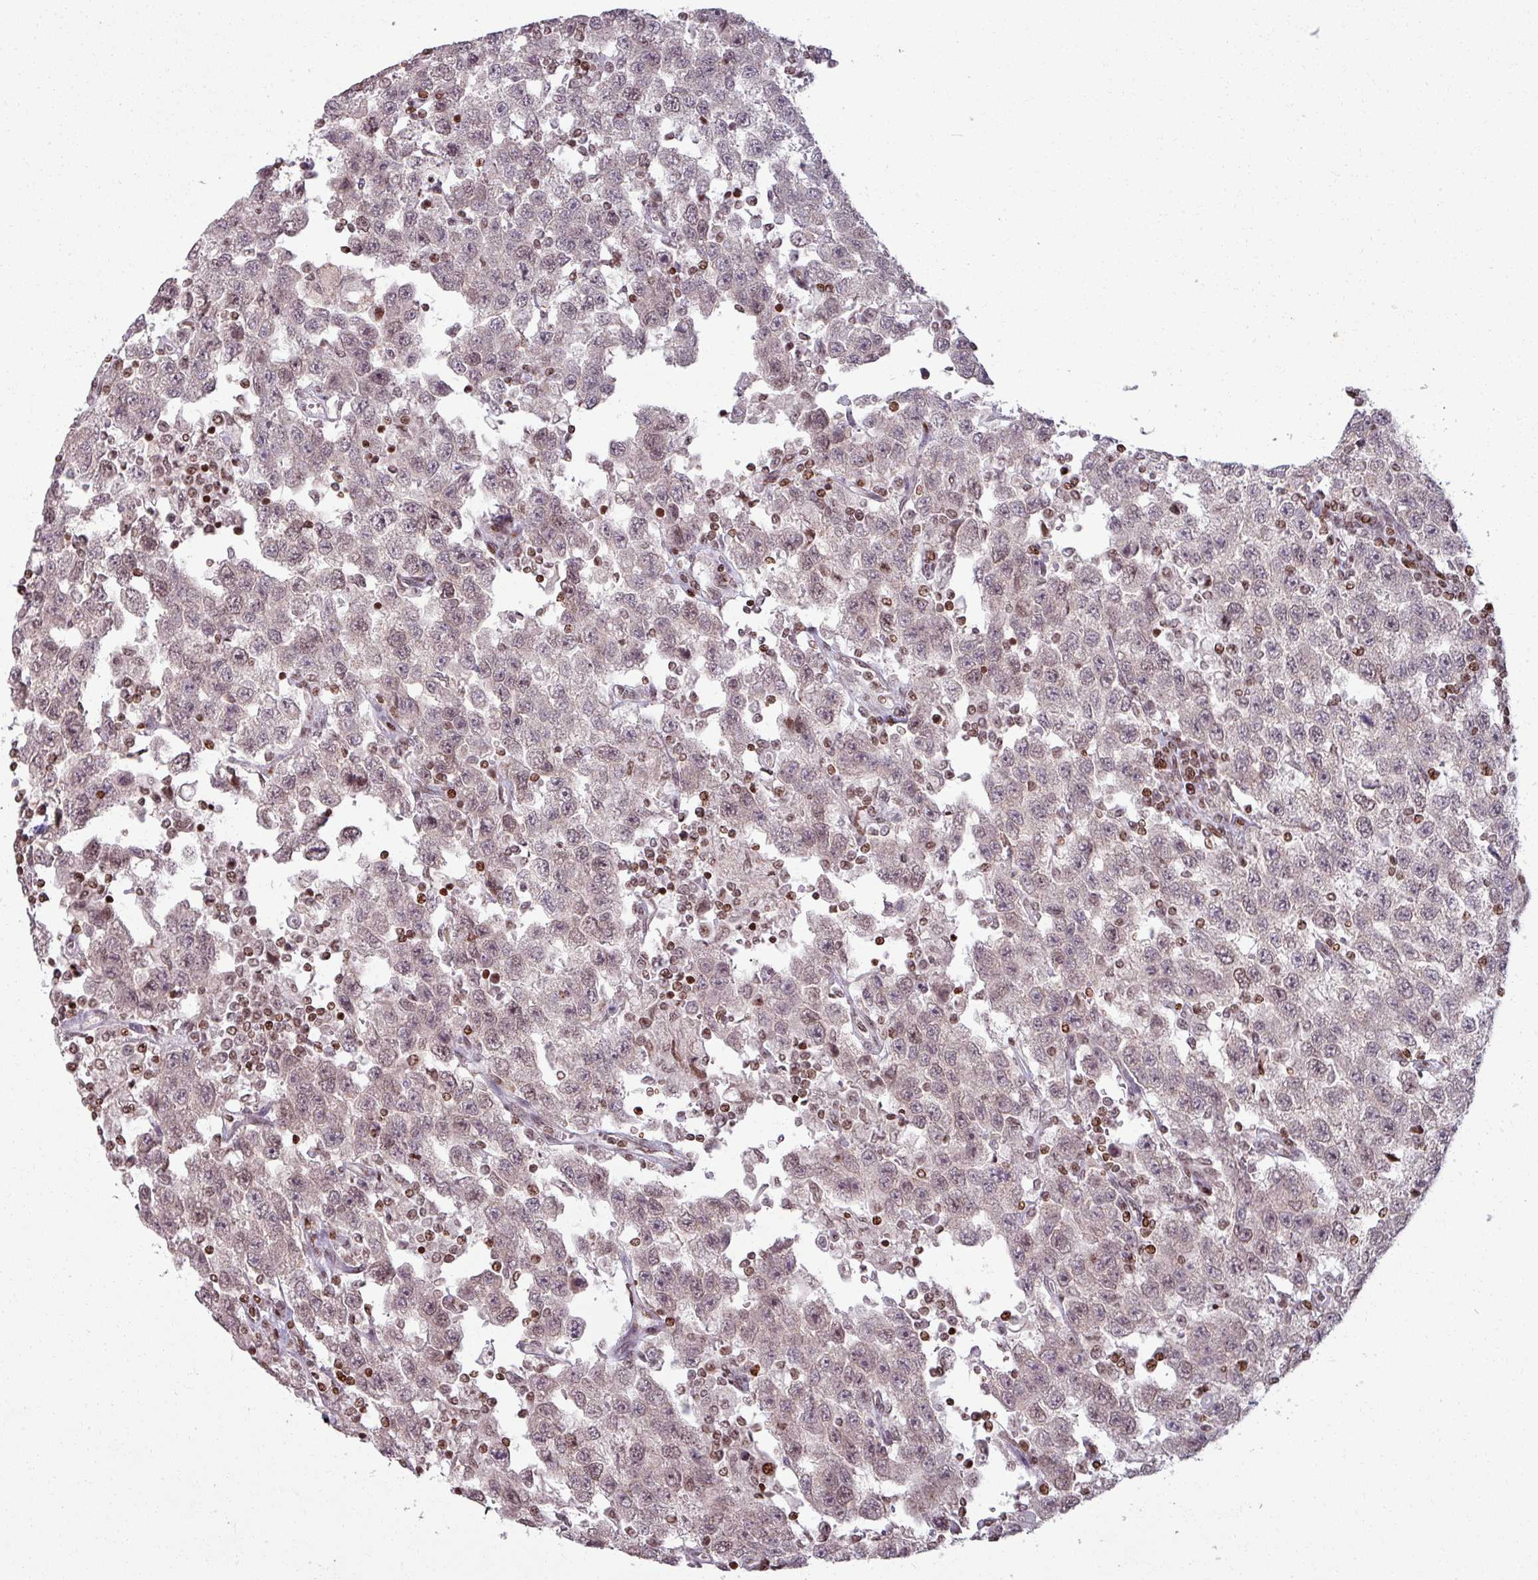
{"staining": {"intensity": "weak", "quantity": "25%-75%", "location": "nuclear"}, "tissue": "testis cancer", "cell_type": "Tumor cells", "image_type": "cancer", "snomed": [{"axis": "morphology", "description": "Seminoma, NOS"}, {"axis": "topography", "description": "Testis"}], "caption": "IHC photomicrograph of neoplastic tissue: testis cancer (seminoma) stained using immunohistochemistry (IHC) reveals low levels of weak protein expression localized specifically in the nuclear of tumor cells, appearing as a nuclear brown color.", "gene": "NCOR1", "patient": {"sex": "male", "age": 41}}